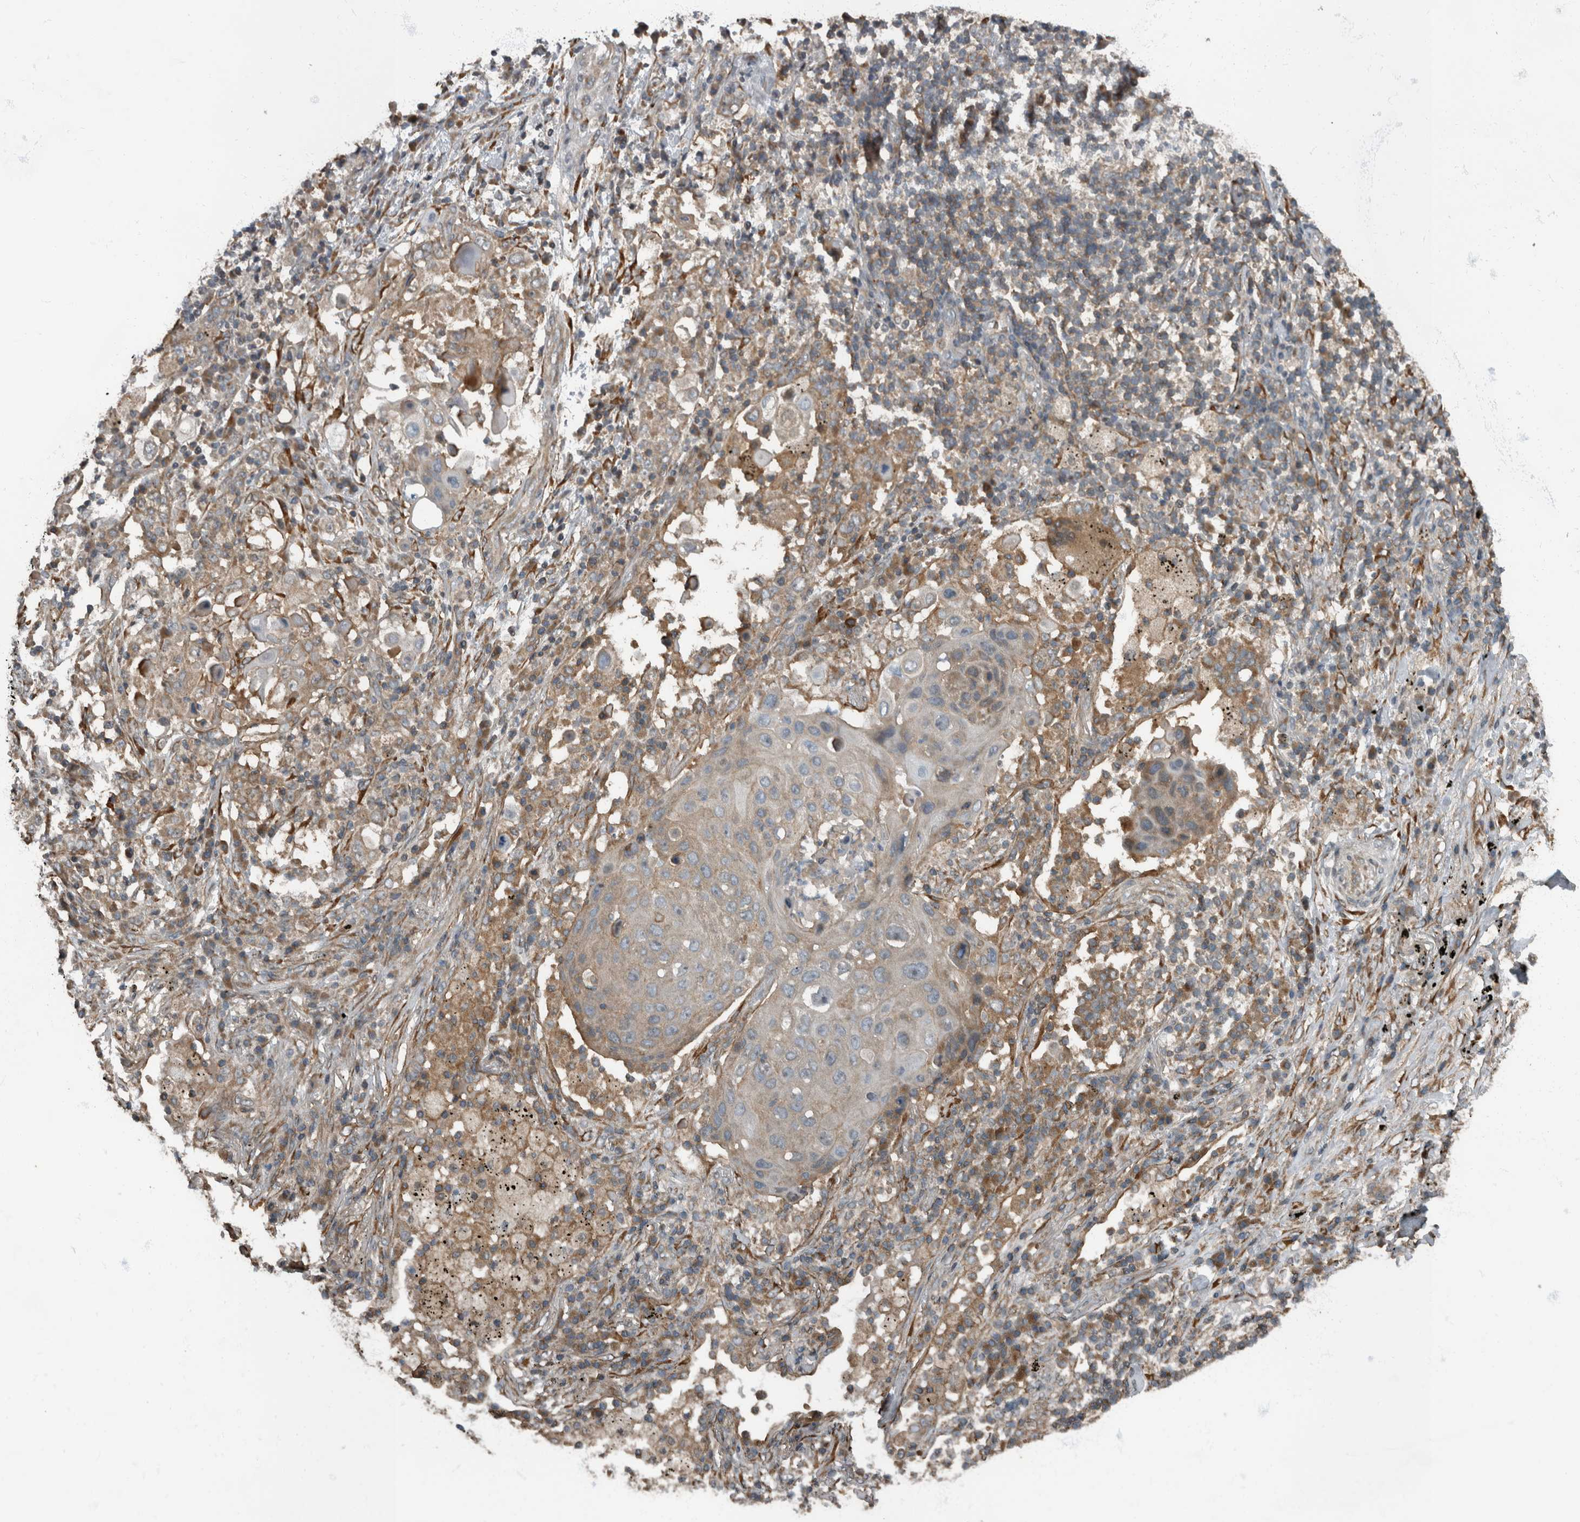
{"staining": {"intensity": "moderate", "quantity": "<25%", "location": "cytoplasmic/membranous"}, "tissue": "lung cancer", "cell_type": "Tumor cells", "image_type": "cancer", "snomed": [{"axis": "morphology", "description": "Squamous cell carcinoma, NOS"}, {"axis": "topography", "description": "Lung"}], "caption": "Immunohistochemistry (IHC) histopathology image of lung cancer stained for a protein (brown), which displays low levels of moderate cytoplasmic/membranous positivity in approximately <25% of tumor cells.", "gene": "RABGGTB", "patient": {"sex": "female", "age": 63}}